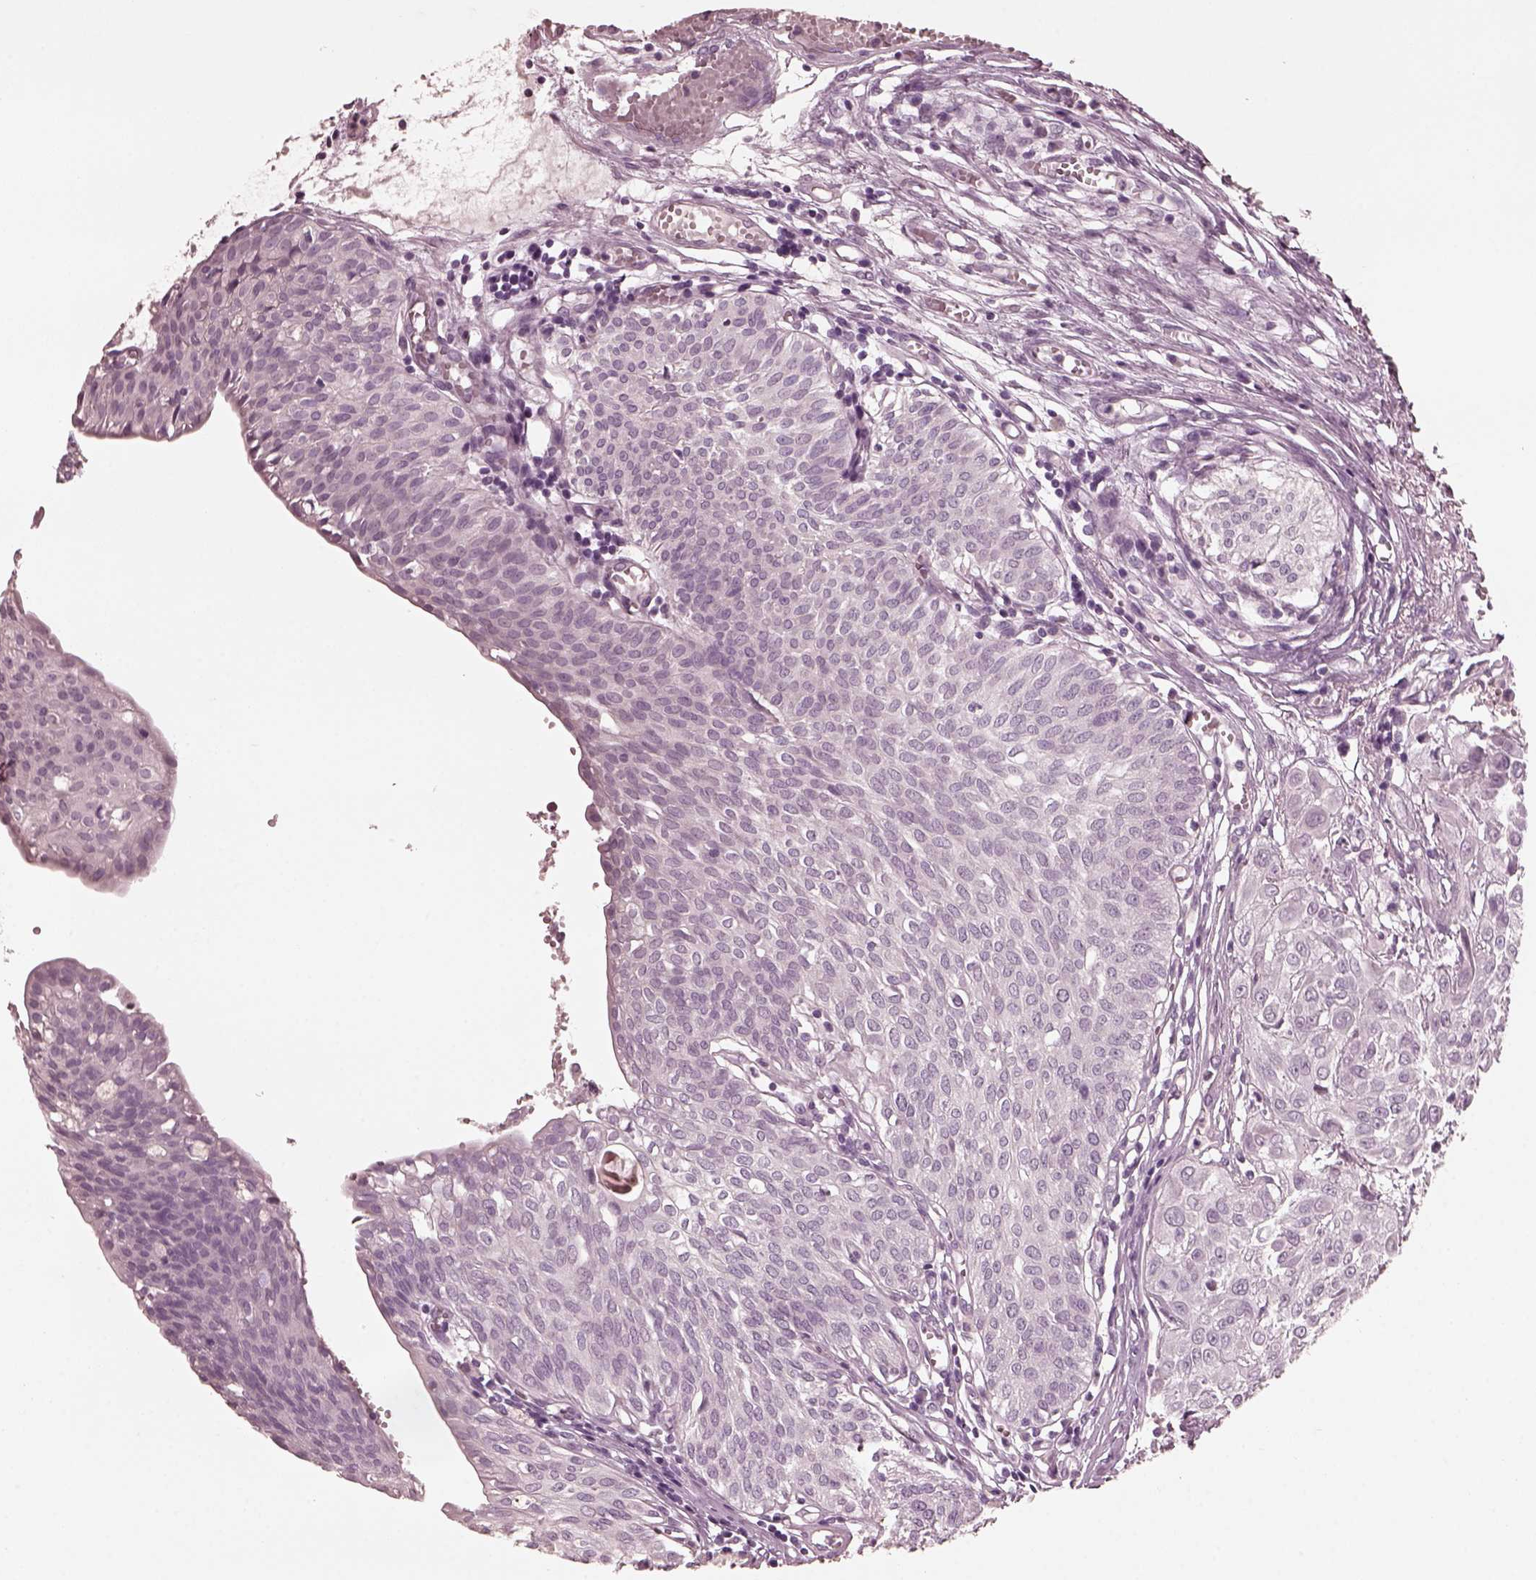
{"staining": {"intensity": "negative", "quantity": "none", "location": "none"}, "tissue": "urothelial cancer", "cell_type": "Tumor cells", "image_type": "cancer", "snomed": [{"axis": "morphology", "description": "Urothelial carcinoma, High grade"}, {"axis": "topography", "description": "Urinary bladder"}], "caption": "IHC micrograph of neoplastic tissue: urothelial carcinoma (high-grade) stained with DAB demonstrates no significant protein expression in tumor cells.", "gene": "CGA", "patient": {"sex": "male", "age": 57}}